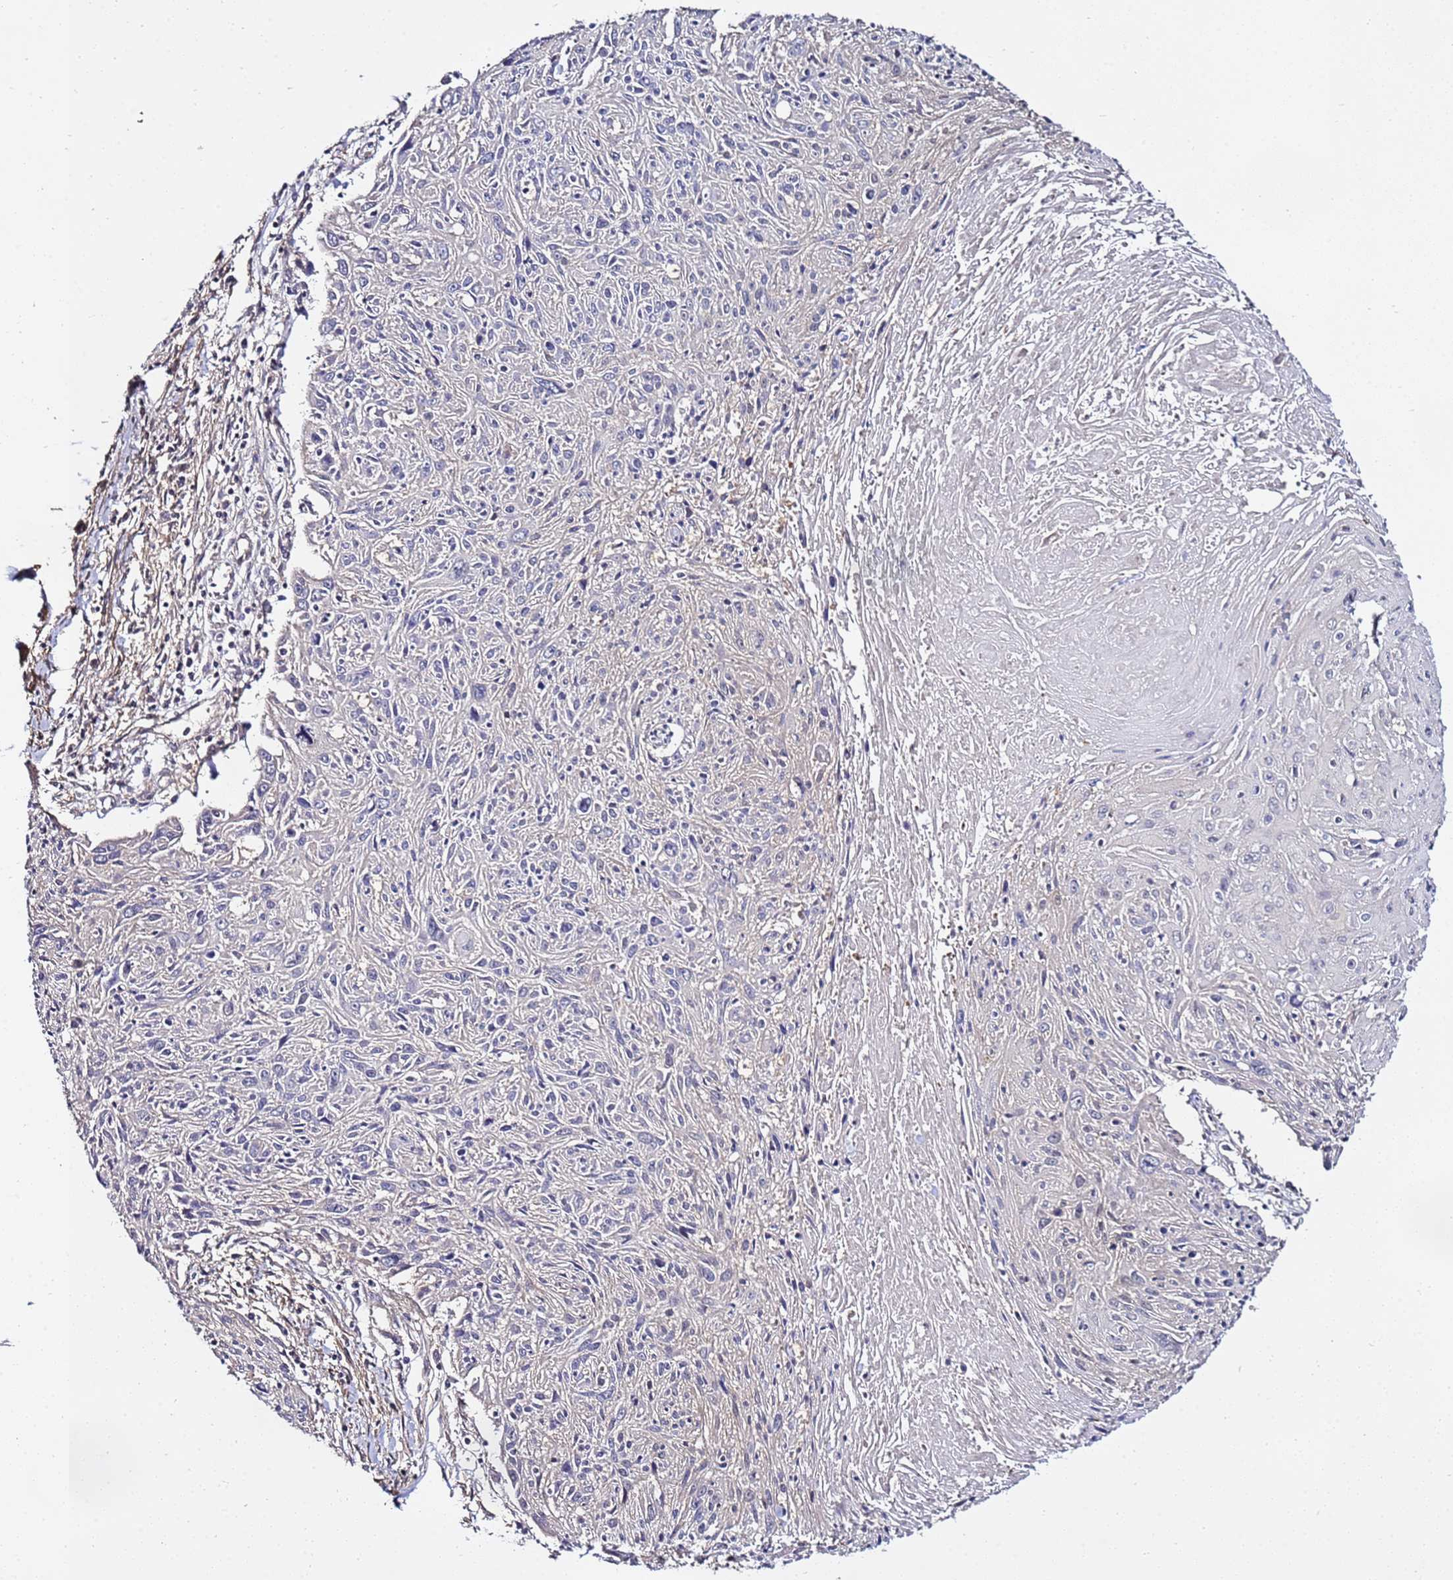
{"staining": {"intensity": "negative", "quantity": "none", "location": "none"}, "tissue": "cervical cancer", "cell_type": "Tumor cells", "image_type": "cancer", "snomed": [{"axis": "morphology", "description": "Squamous cell carcinoma, NOS"}, {"axis": "topography", "description": "Cervix"}], "caption": "Histopathology image shows no protein positivity in tumor cells of squamous cell carcinoma (cervical) tissue.", "gene": "NAXE", "patient": {"sex": "female", "age": 51}}